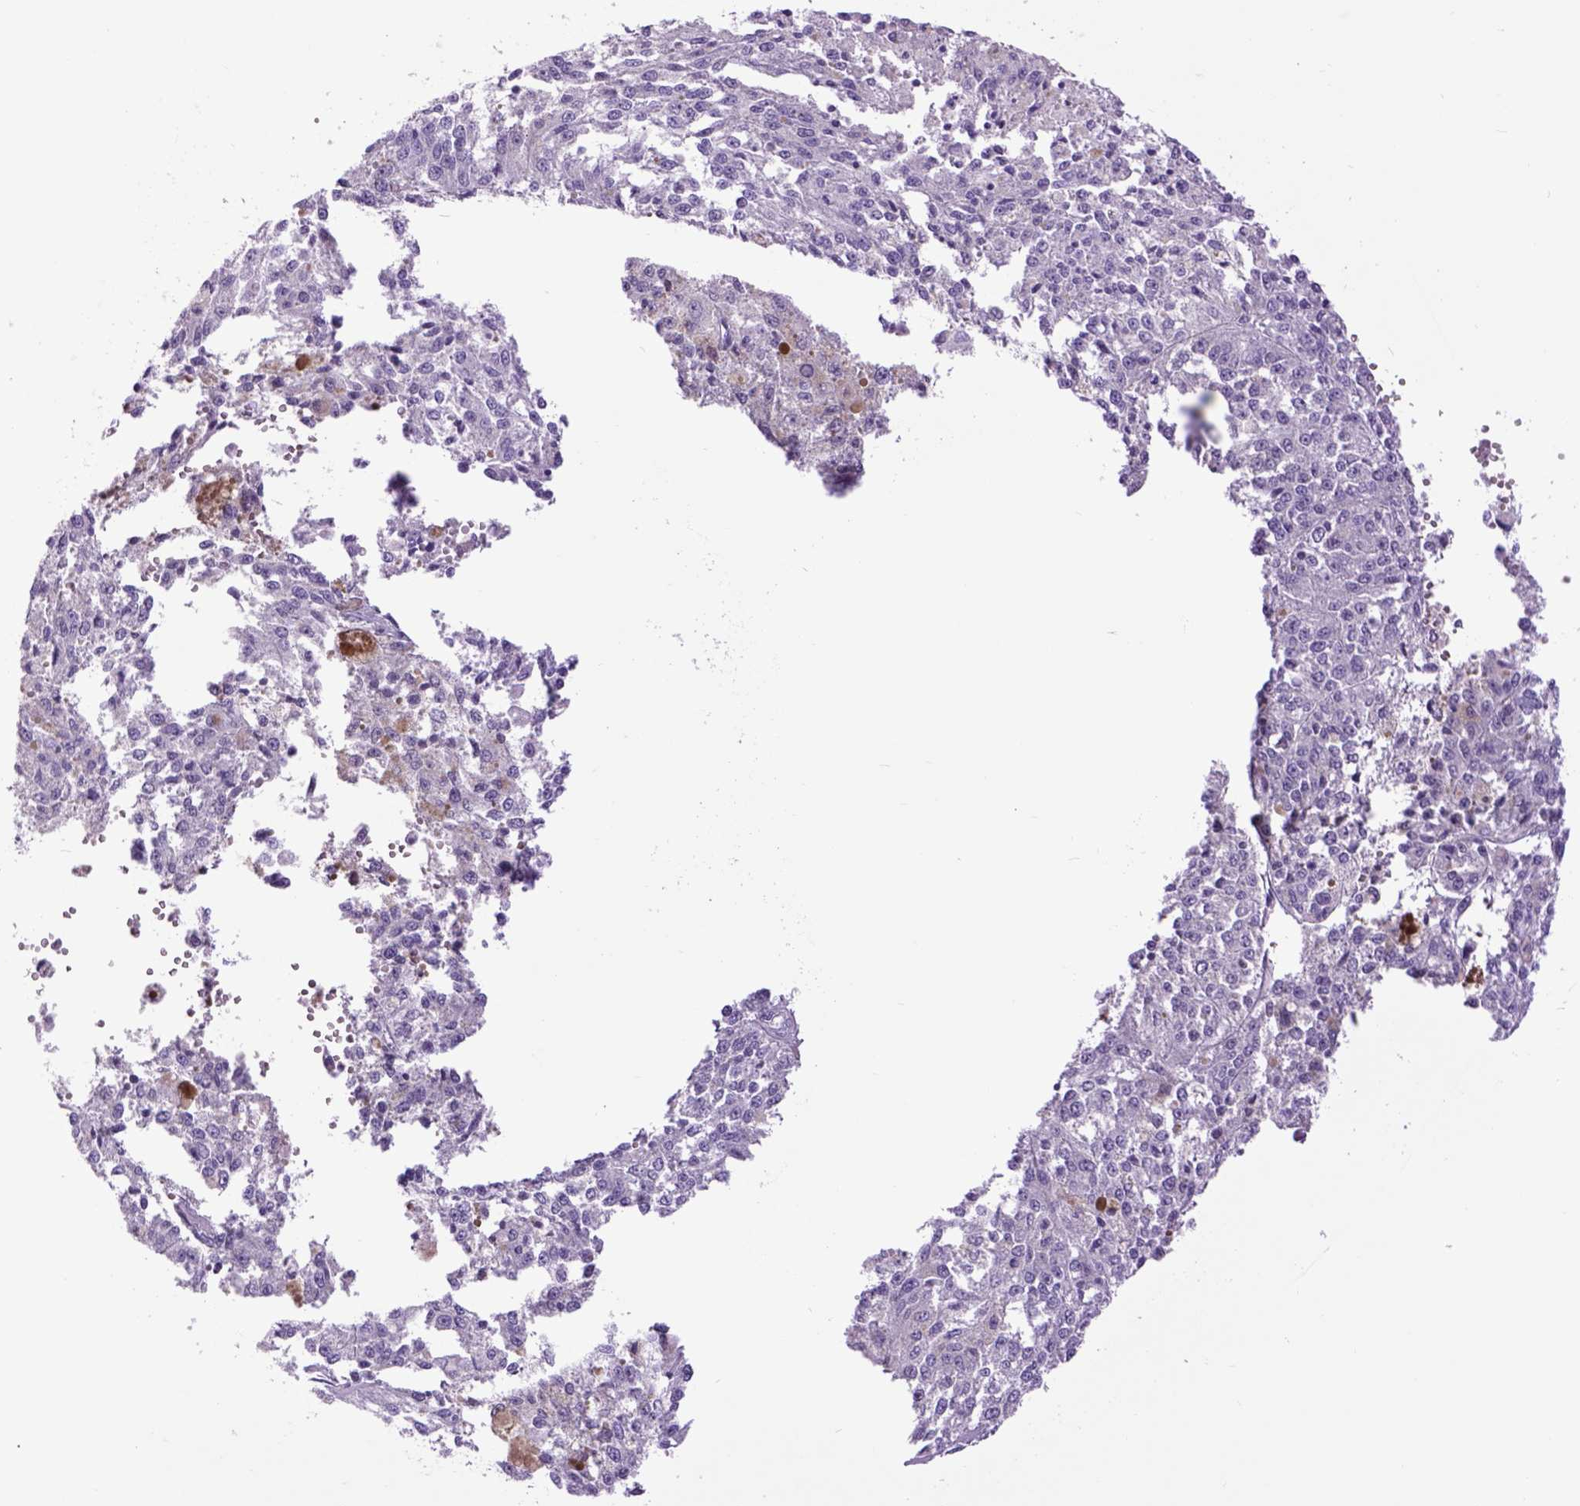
{"staining": {"intensity": "negative", "quantity": "none", "location": "none"}, "tissue": "melanoma", "cell_type": "Tumor cells", "image_type": "cancer", "snomed": [{"axis": "morphology", "description": "Malignant melanoma, Metastatic site"}, {"axis": "topography", "description": "Lymph node"}], "caption": "DAB immunohistochemical staining of human melanoma demonstrates no significant staining in tumor cells.", "gene": "RAB25", "patient": {"sex": "female", "age": 64}}